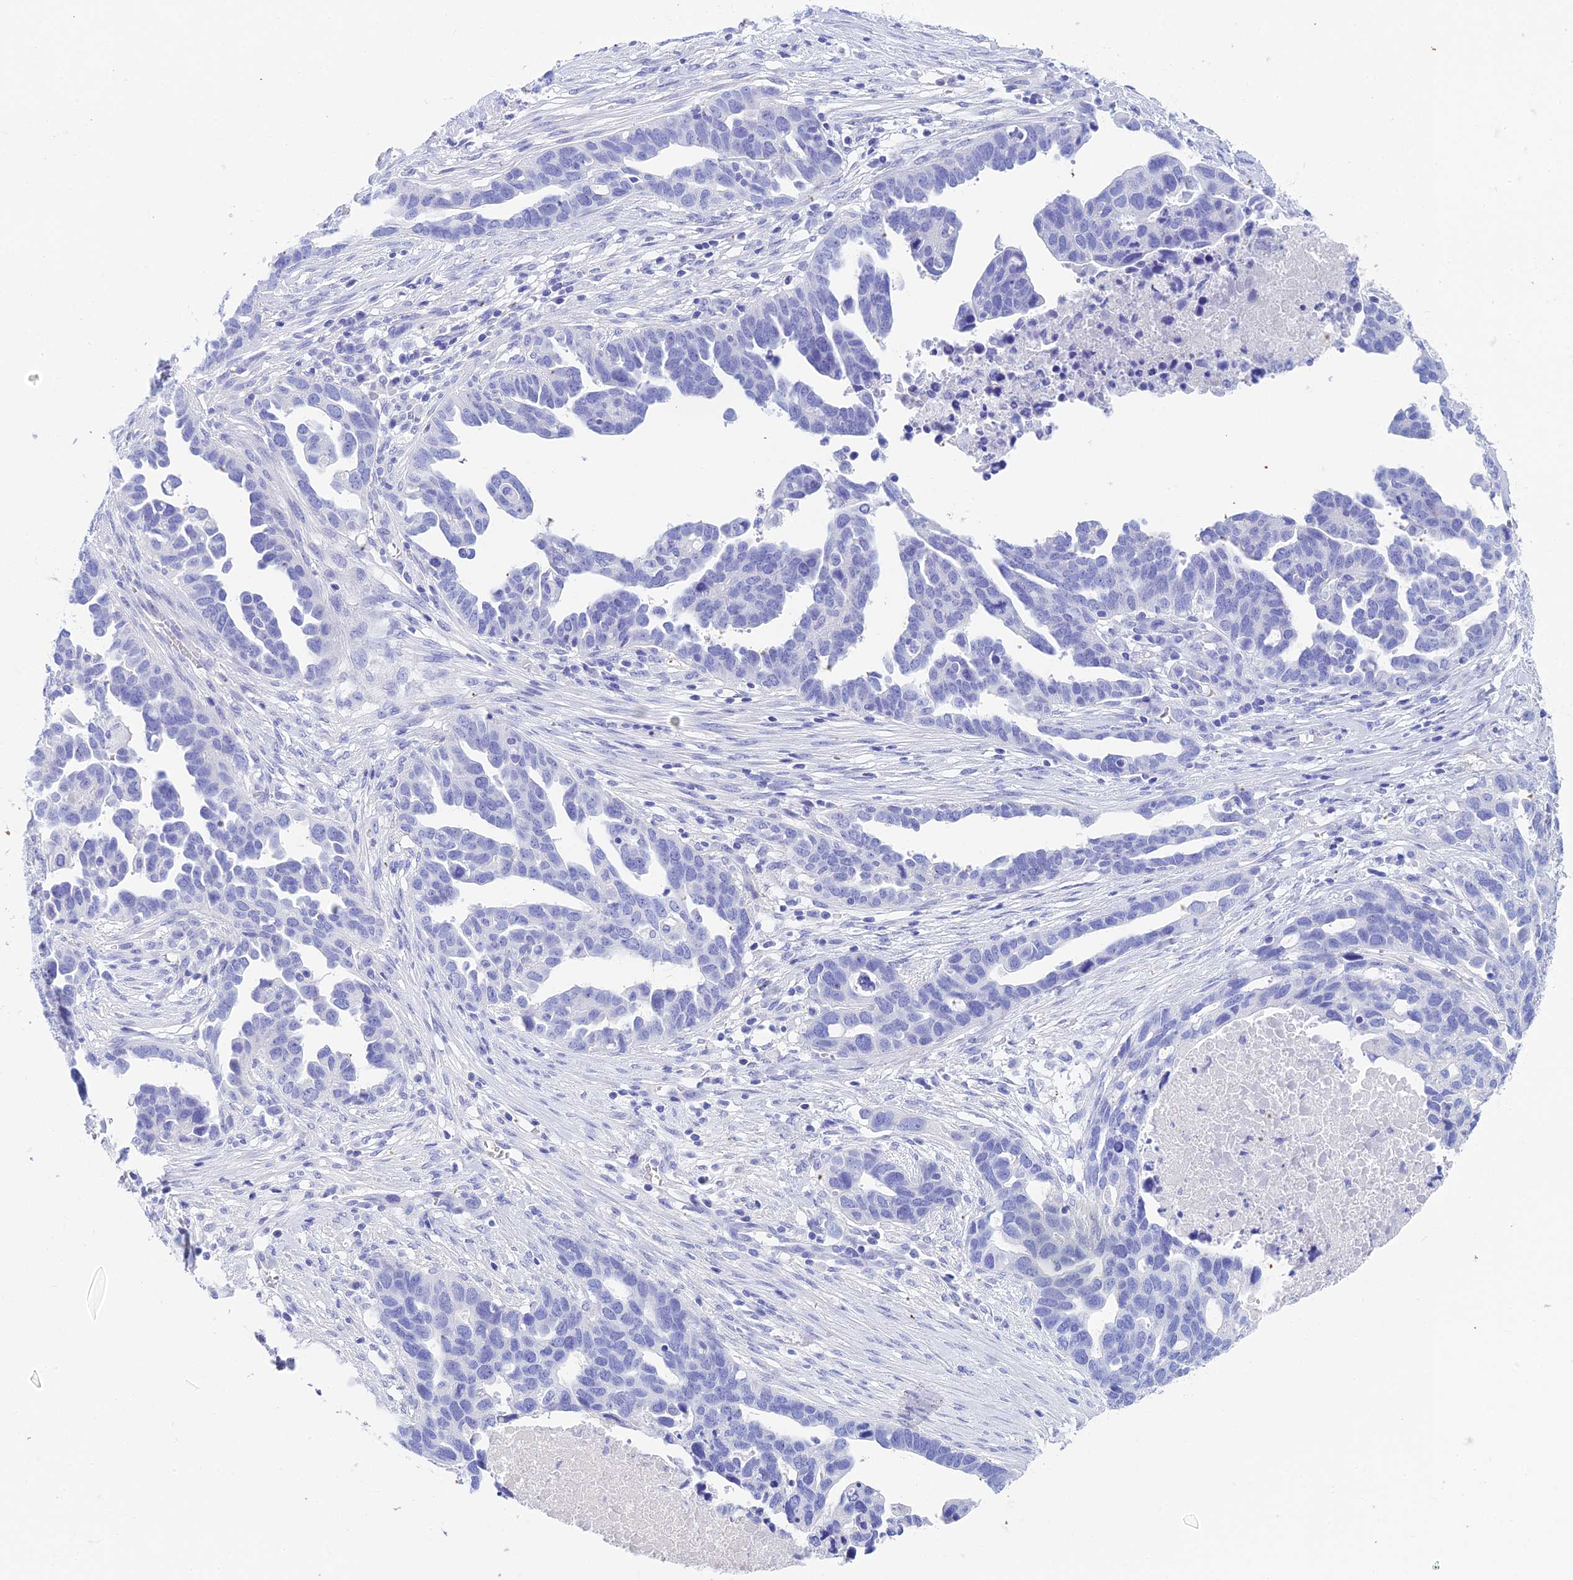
{"staining": {"intensity": "negative", "quantity": "none", "location": "none"}, "tissue": "ovarian cancer", "cell_type": "Tumor cells", "image_type": "cancer", "snomed": [{"axis": "morphology", "description": "Cystadenocarcinoma, serous, NOS"}, {"axis": "topography", "description": "Ovary"}], "caption": "IHC image of neoplastic tissue: human ovarian cancer stained with DAB (3,3'-diaminobenzidine) displays no significant protein staining in tumor cells. The staining was performed using DAB to visualize the protein expression in brown, while the nuclei were stained in blue with hematoxylin (Magnification: 20x).", "gene": "REG1A", "patient": {"sex": "female", "age": 54}}